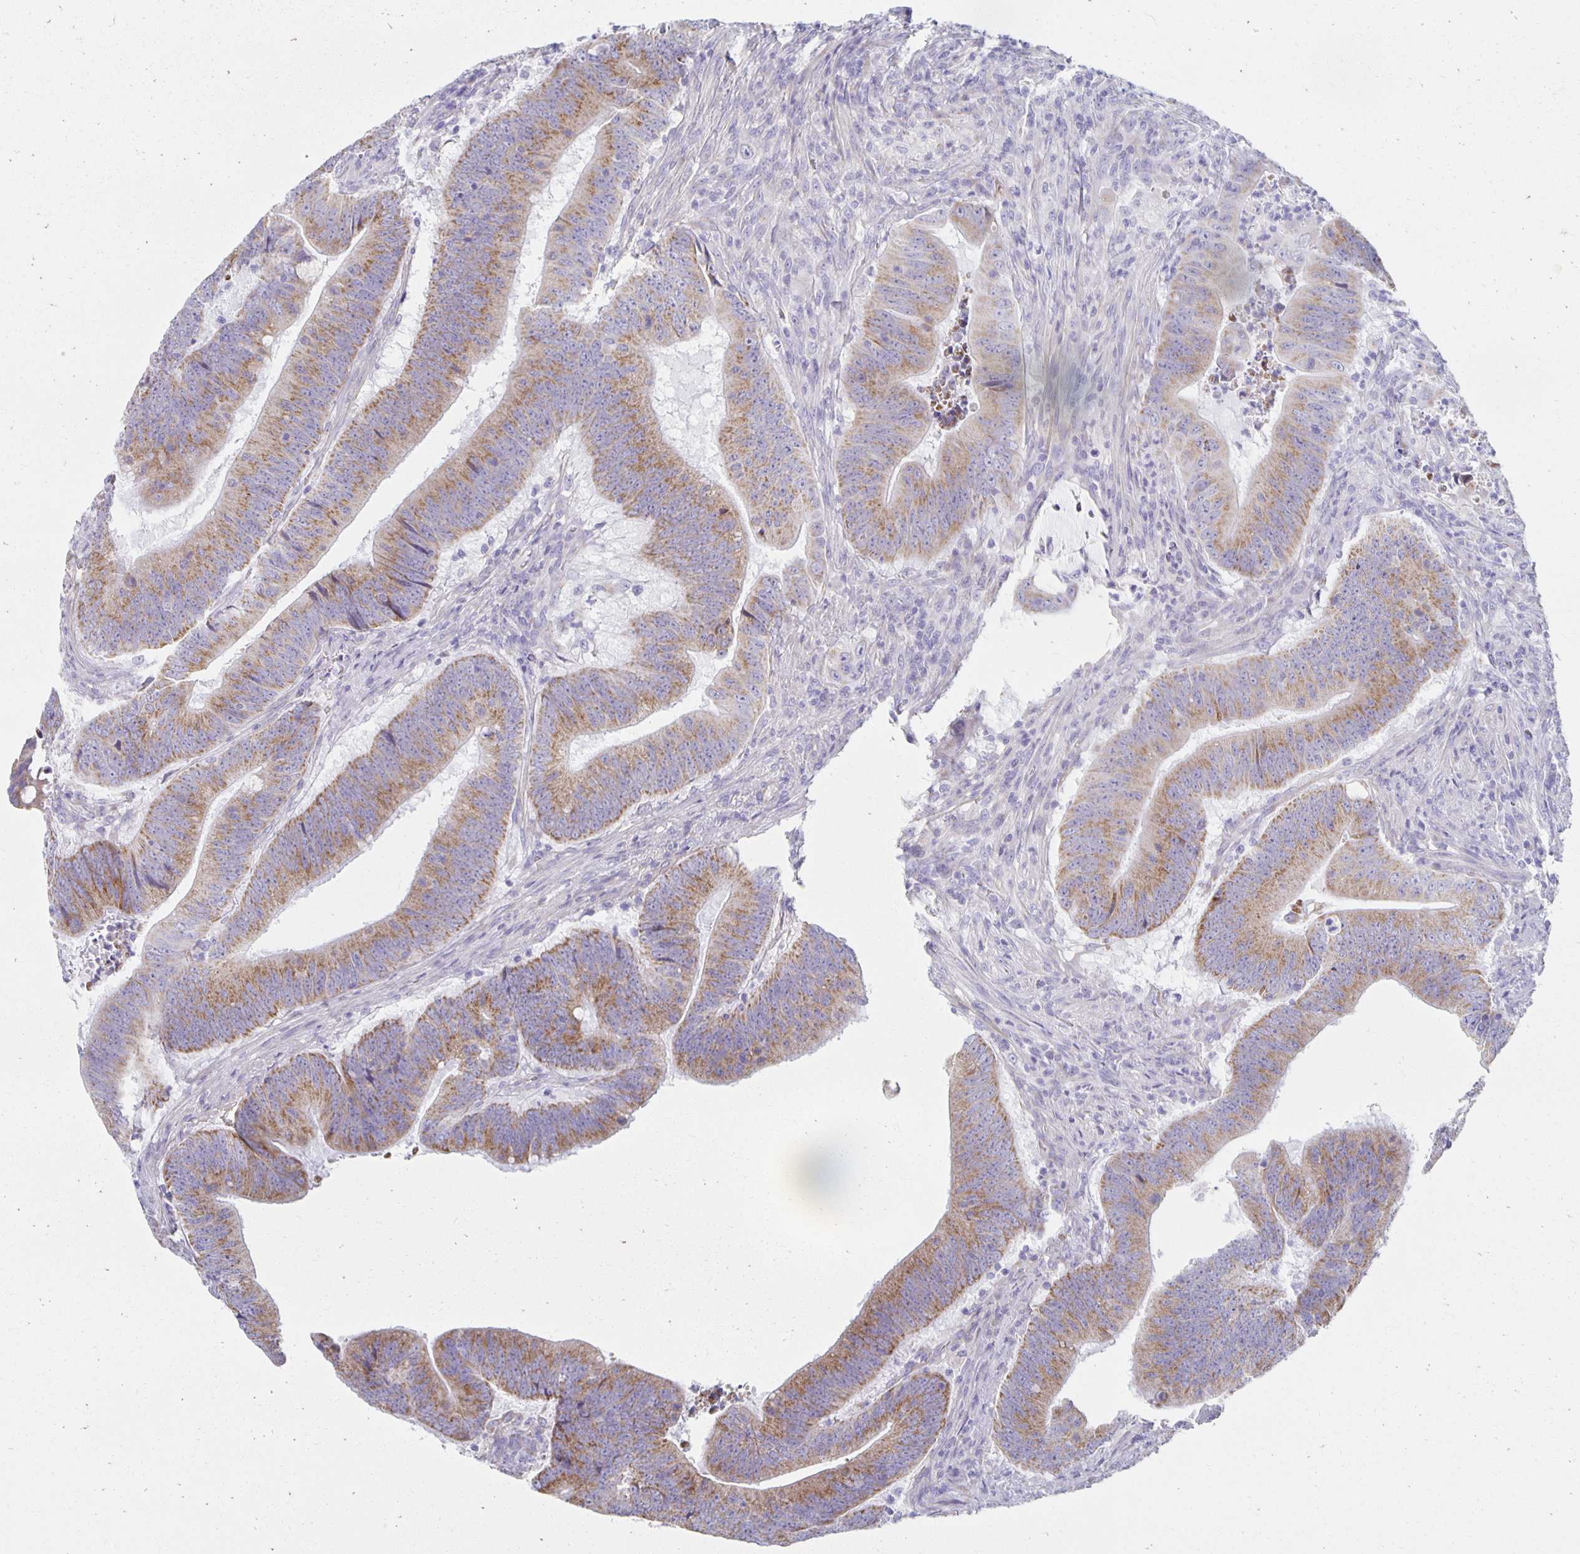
{"staining": {"intensity": "moderate", "quantity": ">75%", "location": "cytoplasmic/membranous"}, "tissue": "colorectal cancer", "cell_type": "Tumor cells", "image_type": "cancer", "snomed": [{"axis": "morphology", "description": "Adenocarcinoma, NOS"}, {"axis": "topography", "description": "Colon"}], "caption": "This is a histology image of IHC staining of adenocarcinoma (colorectal), which shows moderate positivity in the cytoplasmic/membranous of tumor cells.", "gene": "TEX44", "patient": {"sex": "female", "age": 87}}